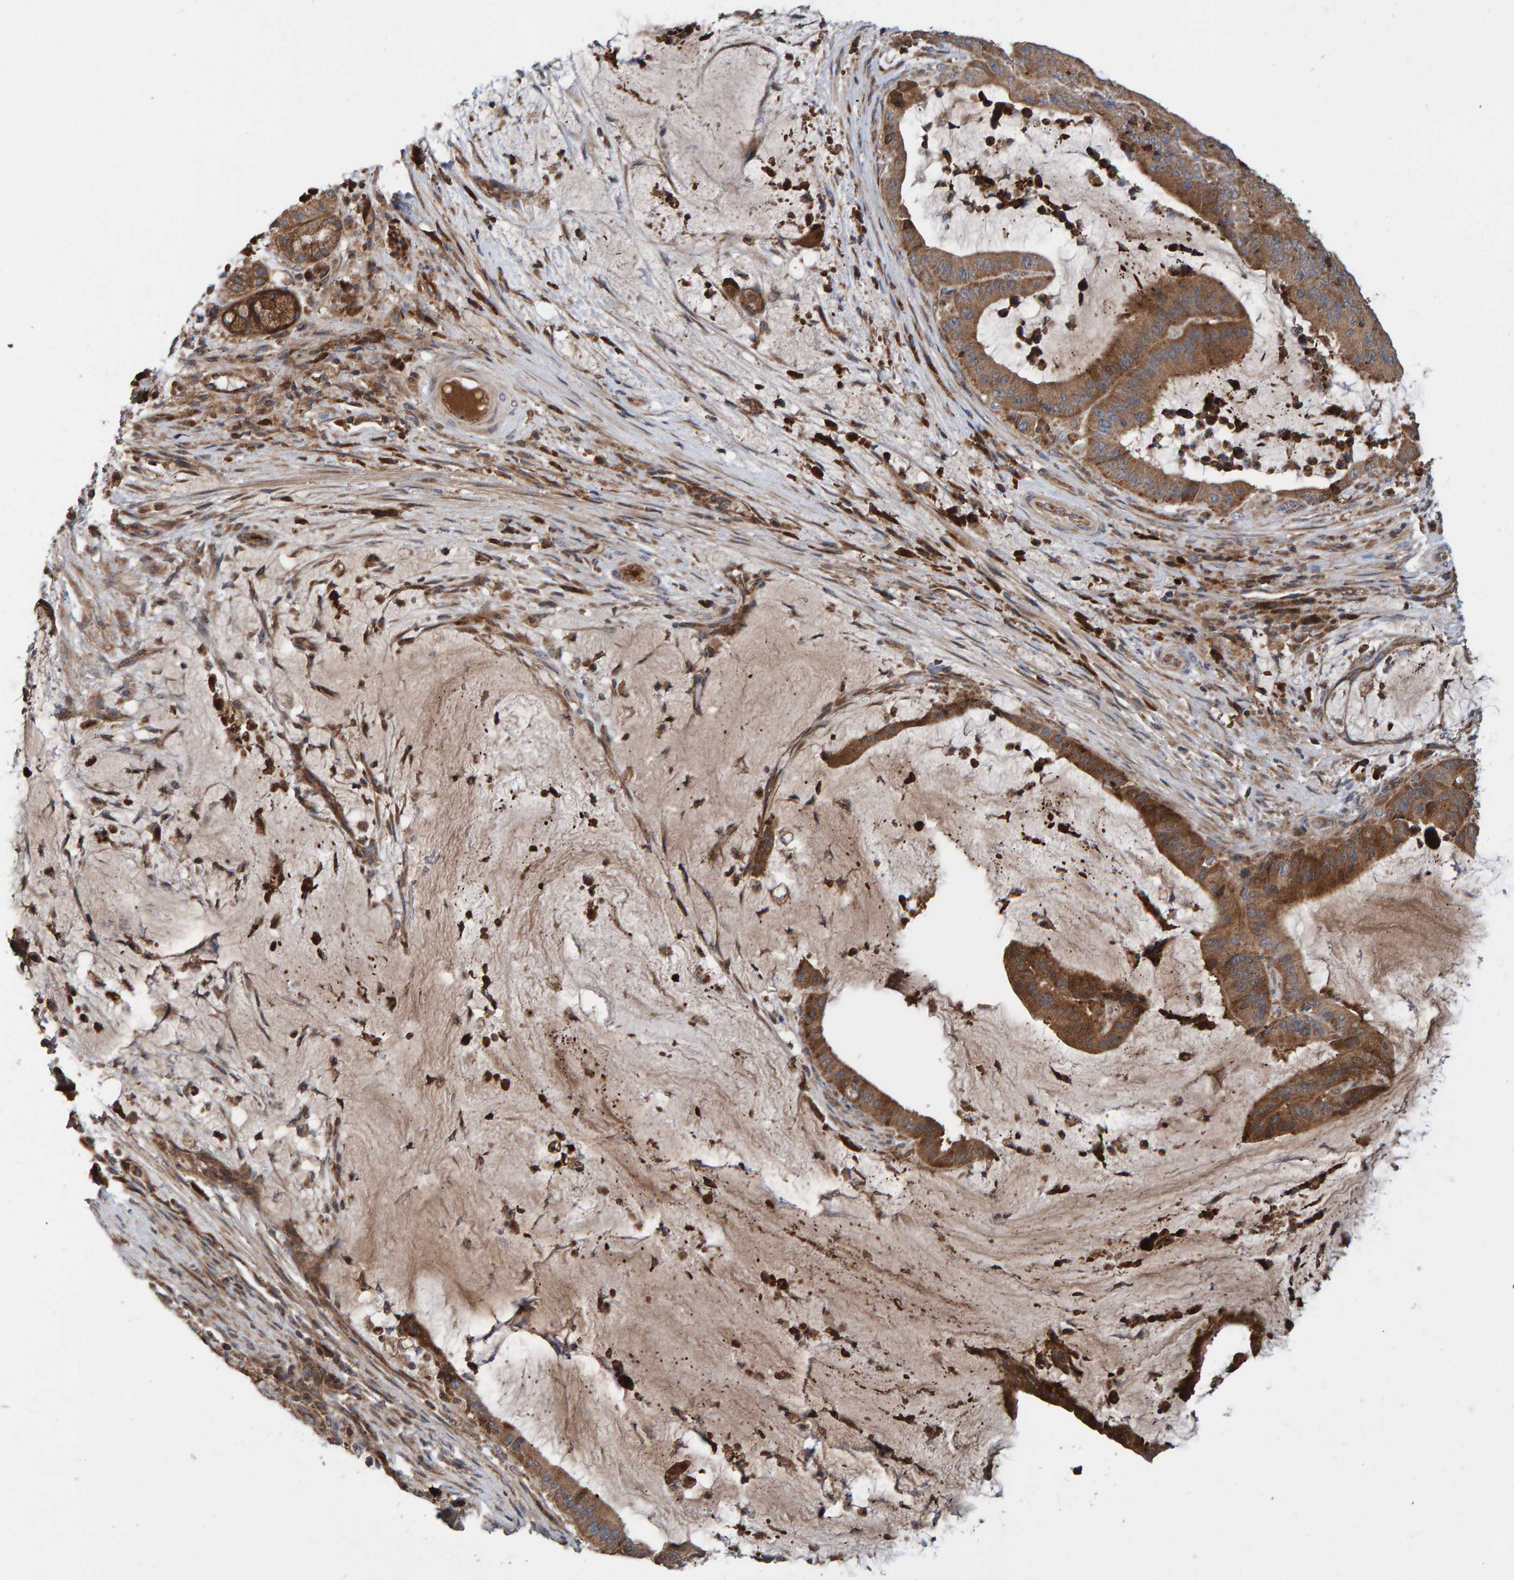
{"staining": {"intensity": "moderate", "quantity": ">75%", "location": "cytoplasmic/membranous"}, "tissue": "liver cancer", "cell_type": "Tumor cells", "image_type": "cancer", "snomed": [{"axis": "morphology", "description": "Normal tissue, NOS"}, {"axis": "morphology", "description": "Cholangiocarcinoma"}, {"axis": "topography", "description": "Liver"}, {"axis": "topography", "description": "Peripheral nerve tissue"}], "caption": "DAB (3,3'-diaminobenzidine) immunohistochemical staining of cholangiocarcinoma (liver) demonstrates moderate cytoplasmic/membranous protein positivity in approximately >75% of tumor cells. (brown staining indicates protein expression, while blue staining denotes nuclei).", "gene": "KIAA0753", "patient": {"sex": "female", "age": 73}}